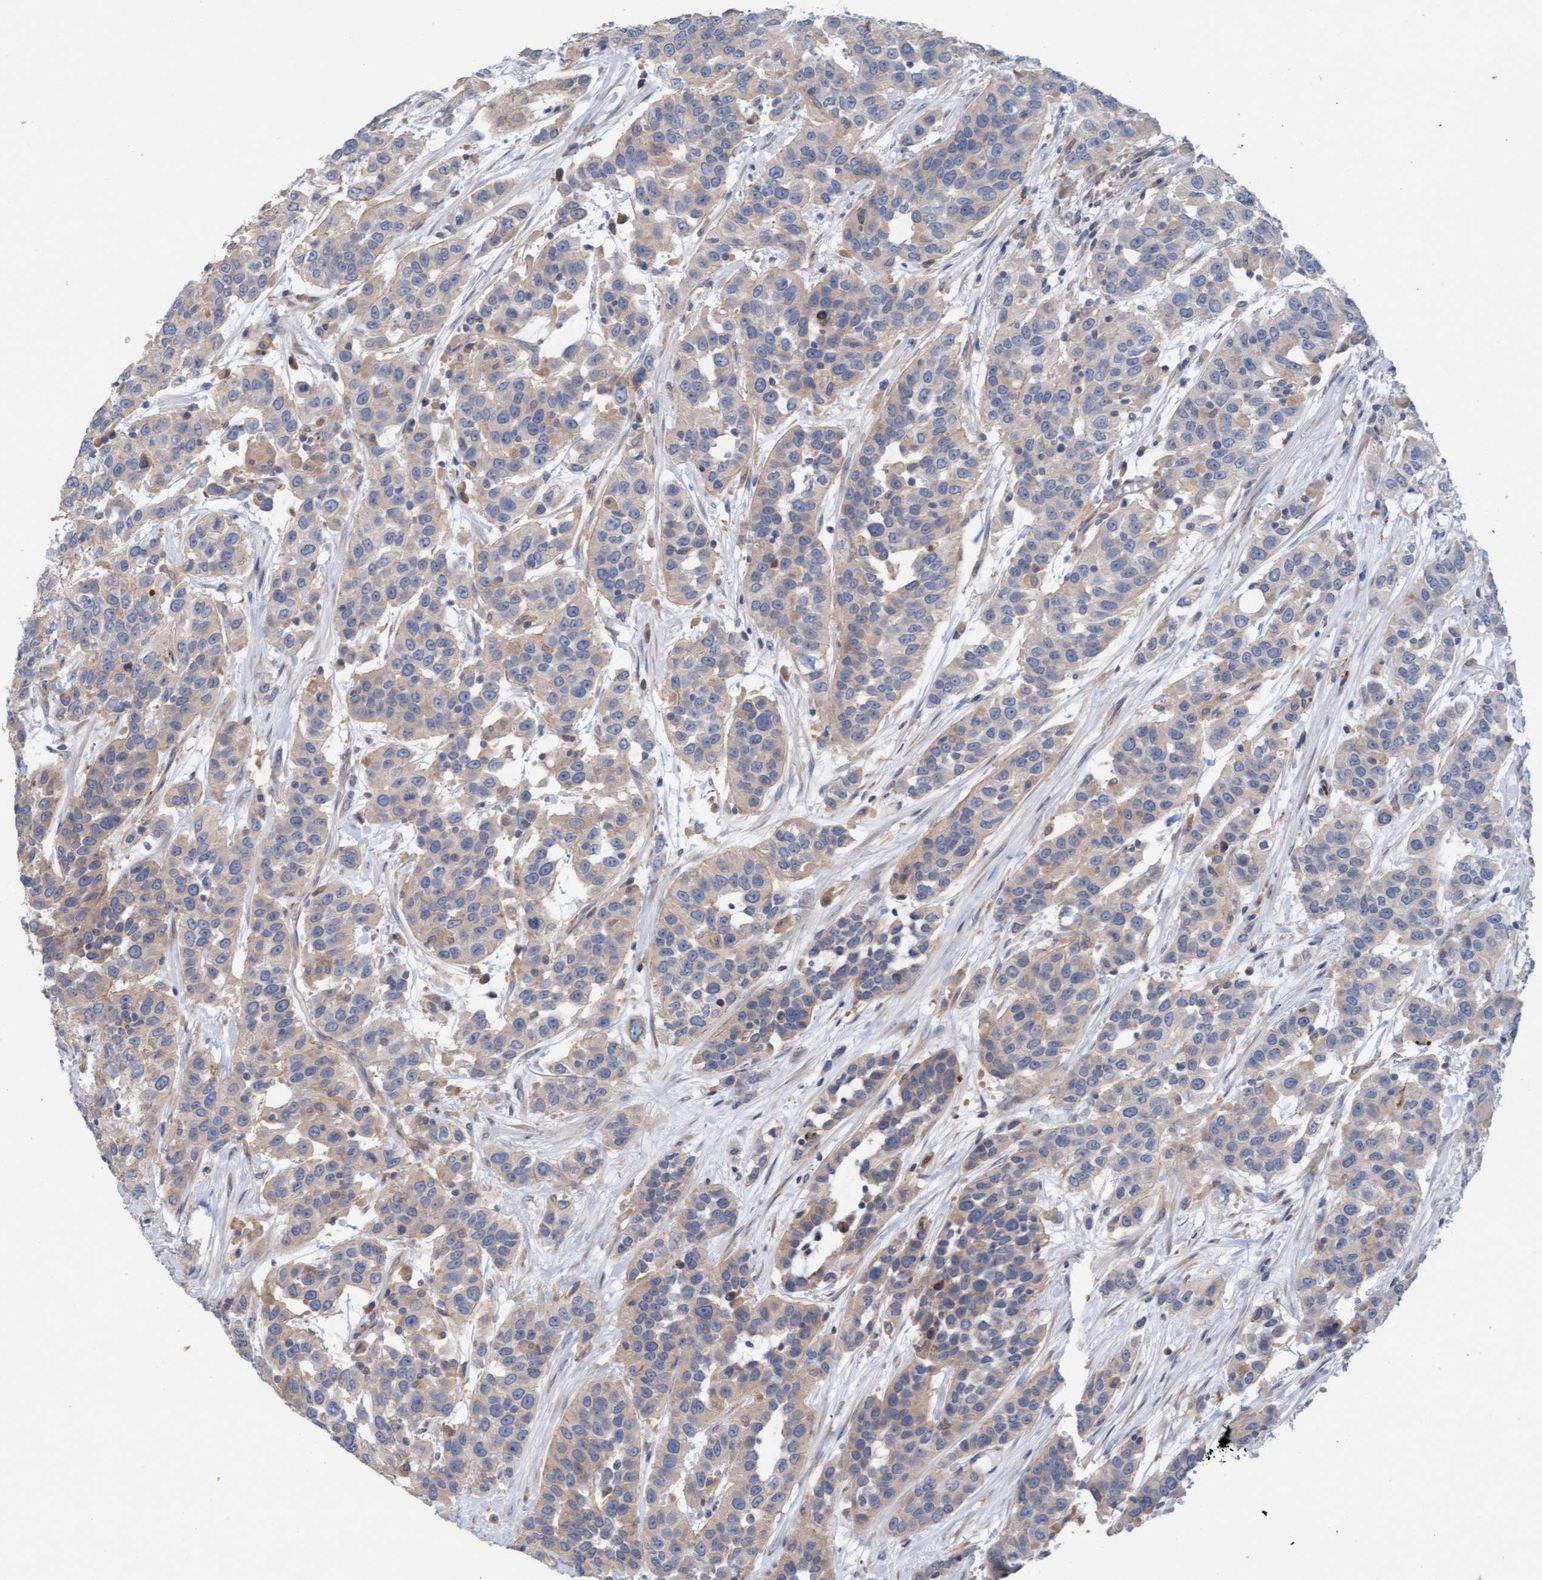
{"staining": {"intensity": "weak", "quantity": "25%-75%", "location": "cytoplasmic/membranous"}, "tissue": "urothelial cancer", "cell_type": "Tumor cells", "image_type": "cancer", "snomed": [{"axis": "morphology", "description": "Urothelial carcinoma, High grade"}, {"axis": "topography", "description": "Urinary bladder"}], "caption": "Immunohistochemical staining of urothelial carcinoma (high-grade) shows low levels of weak cytoplasmic/membranous protein expression in approximately 25%-75% of tumor cells.", "gene": "MMP8", "patient": {"sex": "female", "age": 80}}